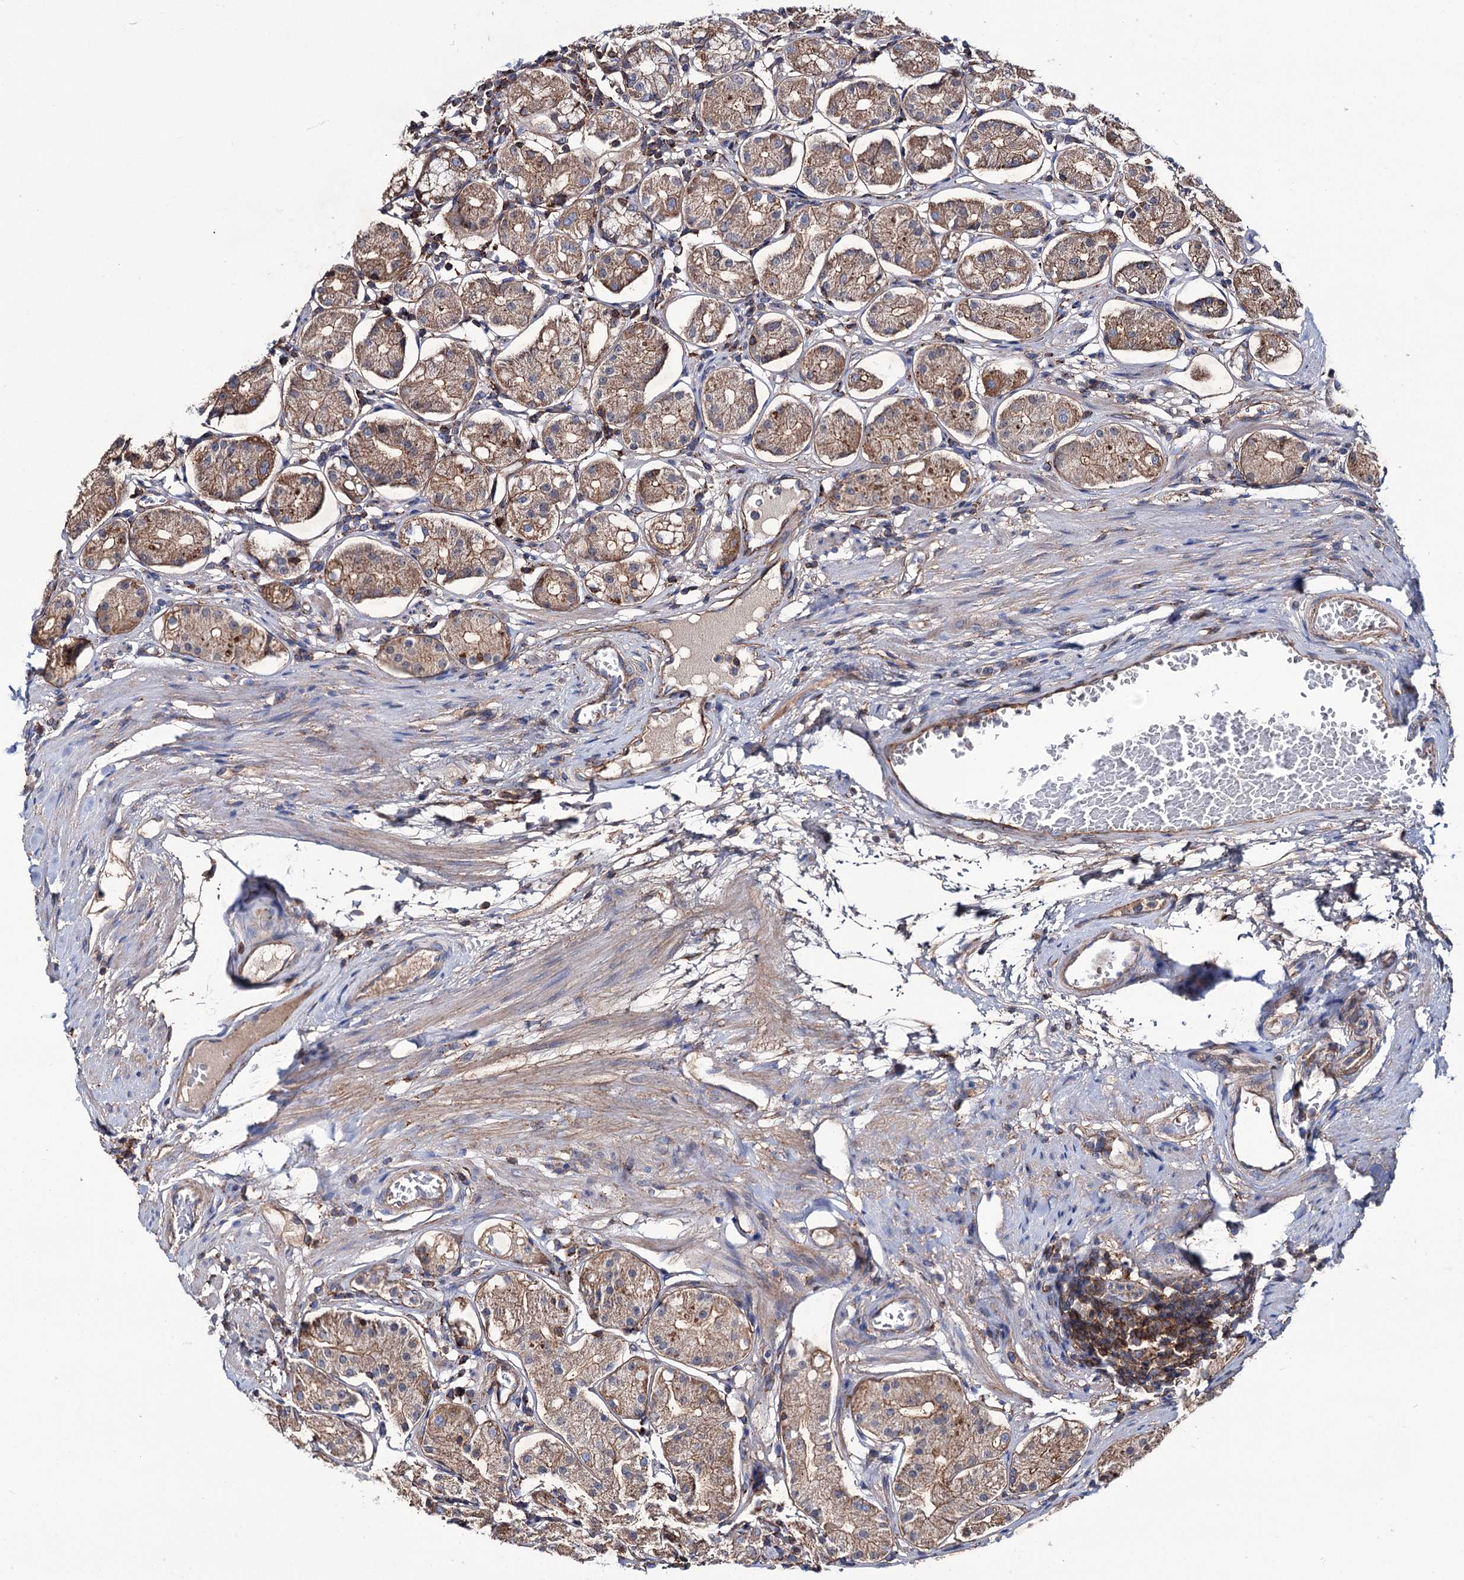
{"staining": {"intensity": "moderate", "quantity": ">75%", "location": "cytoplasmic/membranous"}, "tissue": "stomach", "cell_type": "Glandular cells", "image_type": "normal", "snomed": [{"axis": "morphology", "description": "Normal tissue, NOS"}, {"axis": "topography", "description": "Stomach, lower"}], "caption": "Stomach stained with DAB IHC reveals medium levels of moderate cytoplasmic/membranous positivity in approximately >75% of glandular cells.", "gene": "DEF6", "patient": {"sex": "female", "age": 56}}